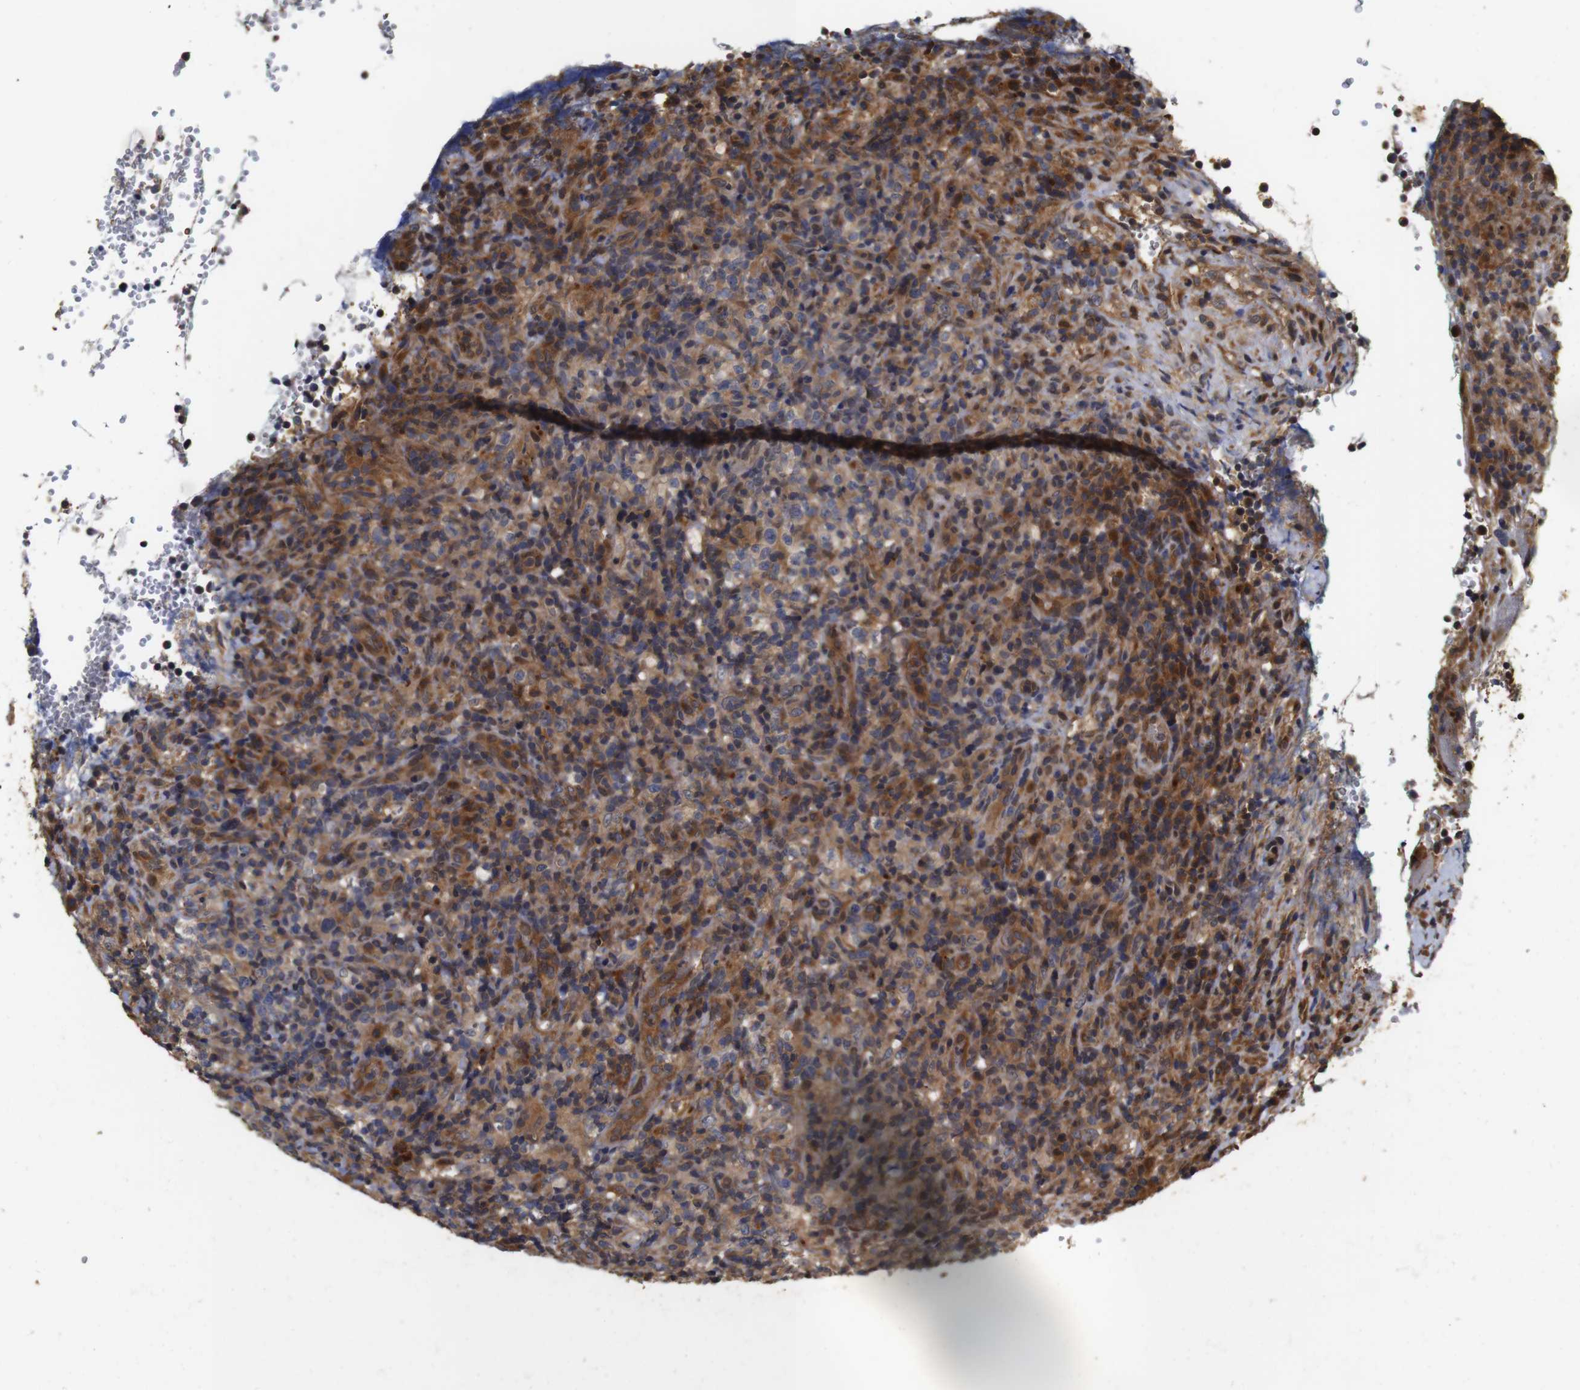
{"staining": {"intensity": "moderate", "quantity": ">75%", "location": "cytoplasmic/membranous"}, "tissue": "lymphoma", "cell_type": "Tumor cells", "image_type": "cancer", "snomed": [{"axis": "morphology", "description": "Malignant lymphoma, non-Hodgkin's type, High grade"}, {"axis": "topography", "description": "Lymph node"}], "caption": "A brown stain labels moderate cytoplasmic/membranous expression of a protein in human malignant lymphoma, non-Hodgkin's type (high-grade) tumor cells. (DAB (3,3'-diaminobenzidine) = brown stain, brightfield microscopy at high magnification).", "gene": "PTPN14", "patient": {"sex": "female", "age": 76}}